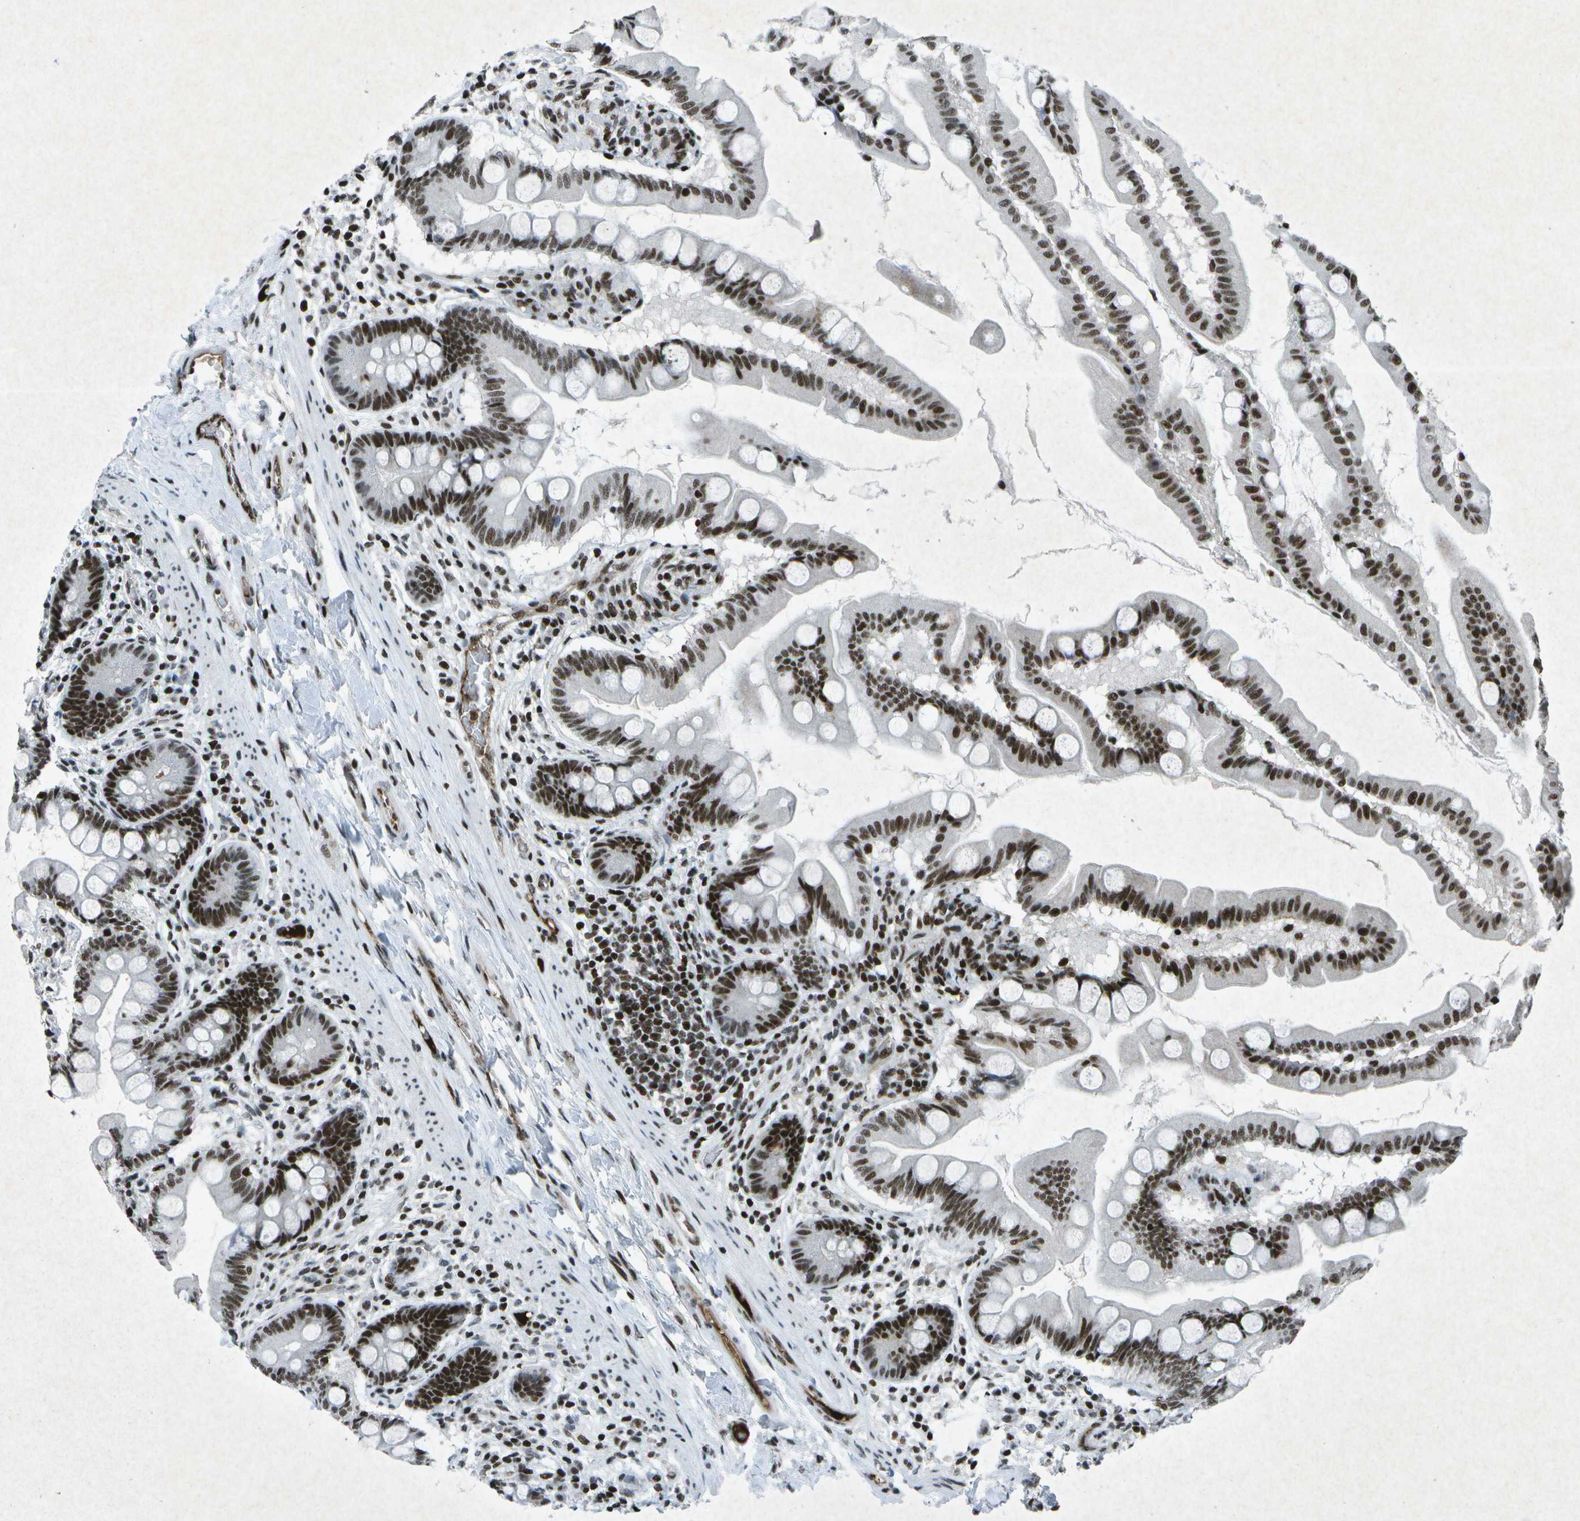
{"staining": {"intensity": "strong", "quantity": ">75%", "location": "nuclear"}, "tissue": "small intestine", "cell_type": "Glandular cells", "image_type": "normal", "snomed": [{"axis": "morphology", "description": "Normal tissue, NOS"}, {"axis": "topography", "description": "Small intestine"}], "caption": "This image reveals immunohistochemistry staining of benign small intestine, with high strong nuclear positivity in about >75% of glandular cells.", "gene": "MTA2", "patient": {"sex": "female", "age": 56}}